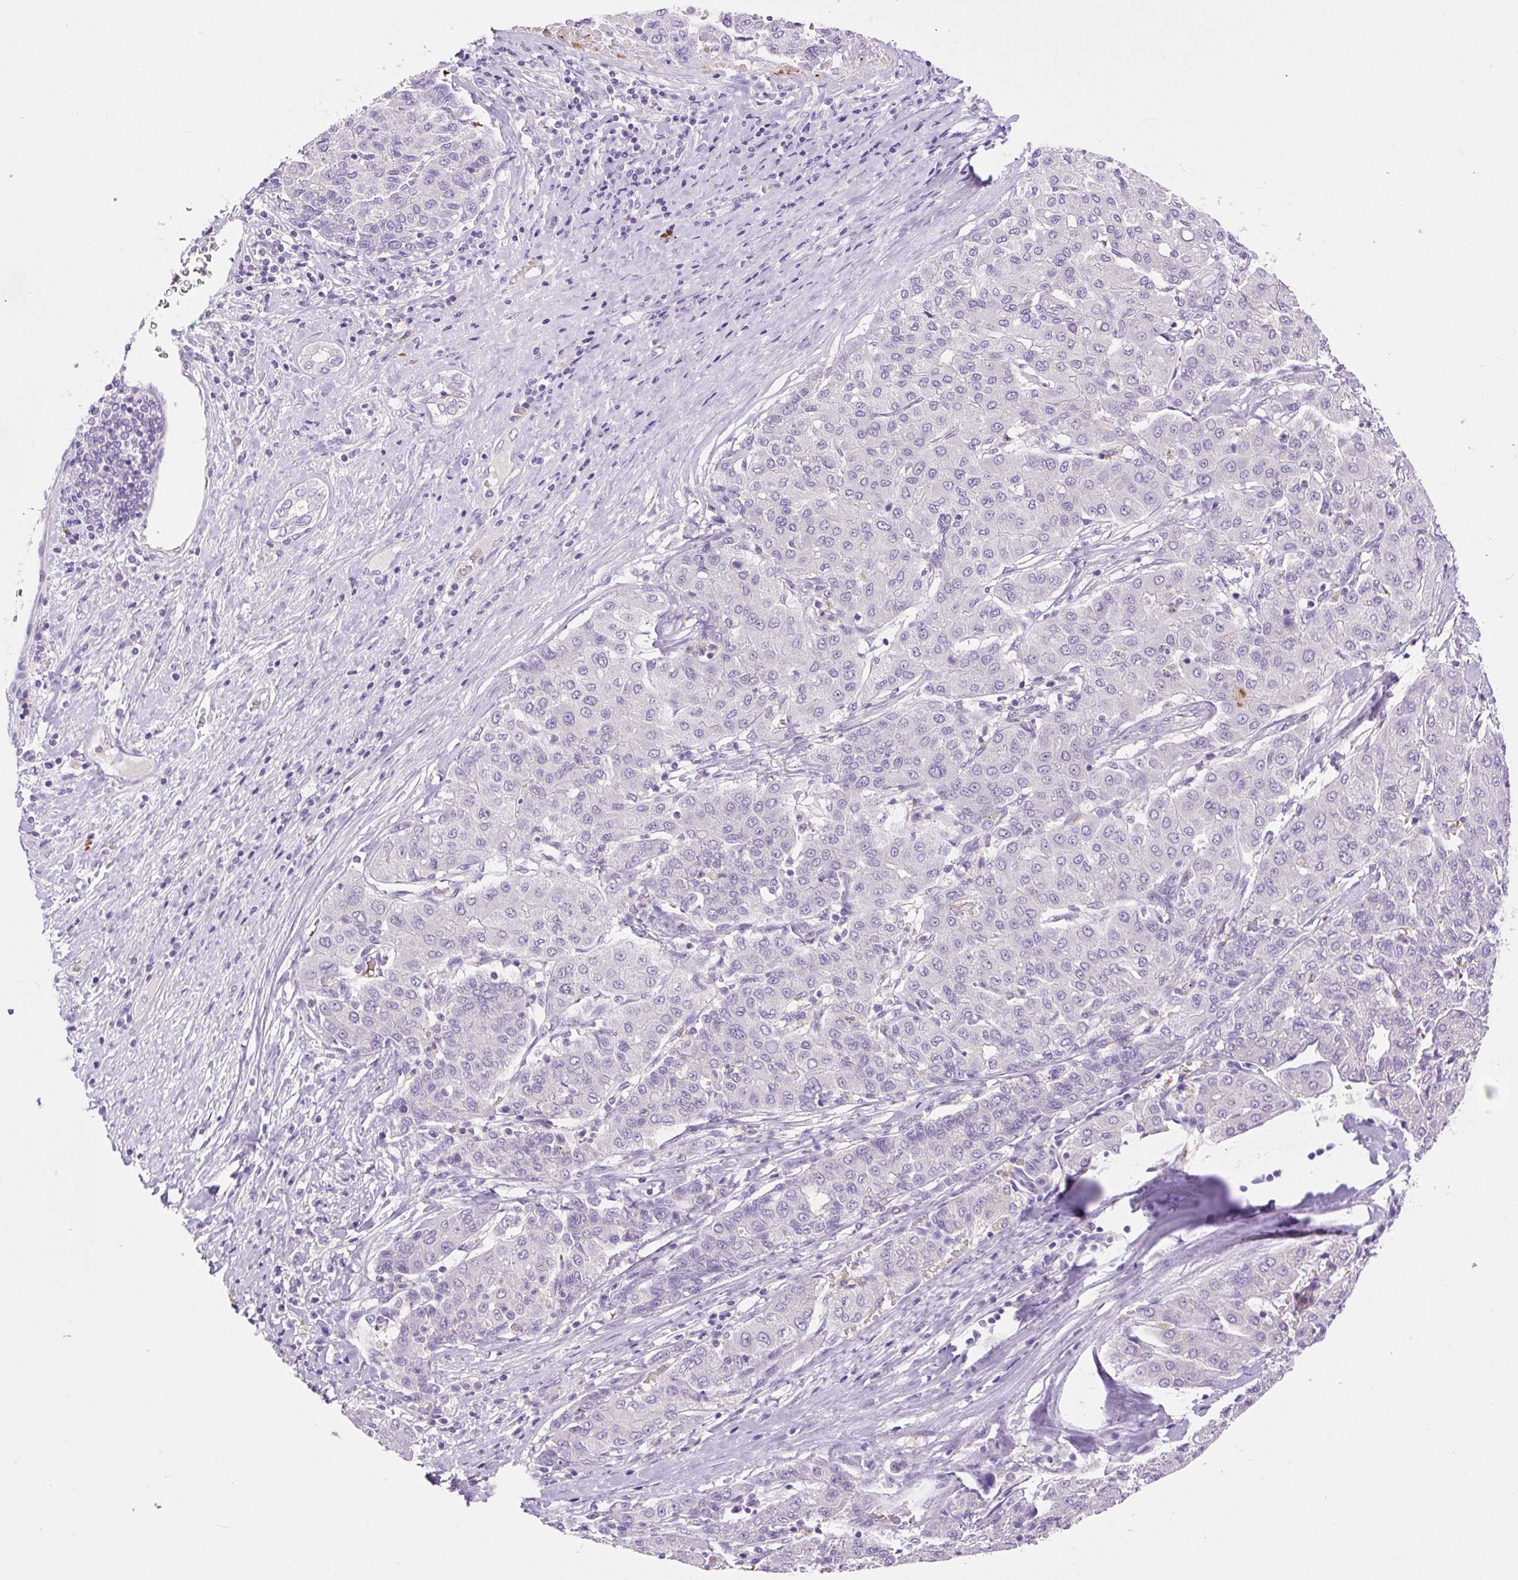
{"staining": {"intensity": "negative", "quantity": "none", "location": "none"}, "tissue": "liver cancer", "cell_type": "Tumor cells", "image_type": "cancer", "snomed": [{"axis": "morphology", "description": "Carcinoma, Hepatocellular, NOS"}, {"axis": "topography", "description": "Liver"}], "caption": "Liver hepatocellular carcinoma was stained to show a protein in brown. There is no significant staining in tumor cells.", "gene": "LHFPL5", "patient": {"sex": "male", "age": 65}}